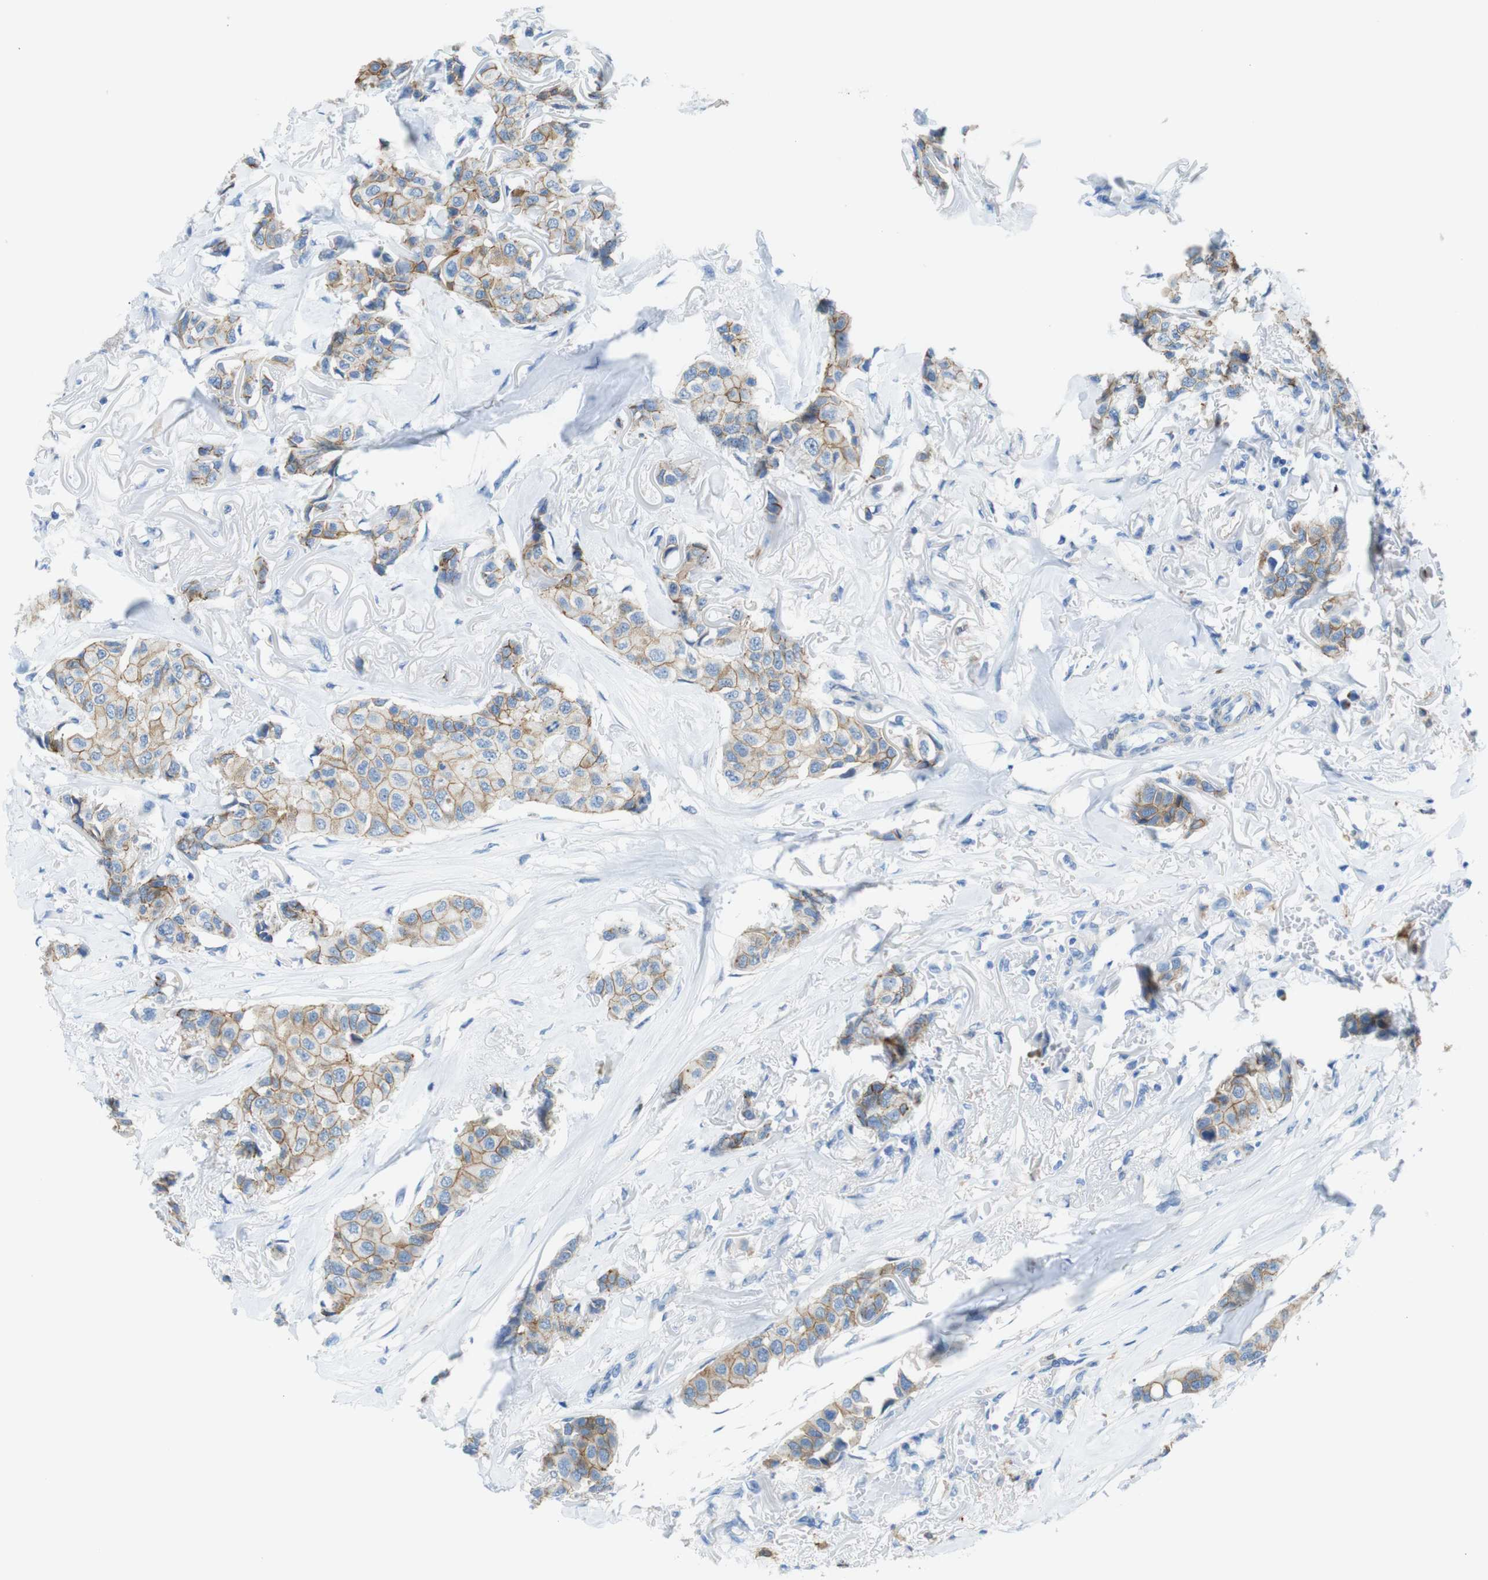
{"staining": {"intensity": "weak", "quantity": ">75%", "location": "cytoplasmic/membranous"}, "tissue": "breast cancer", "cell_type": "Tumor cells", "image_type": "cancer", "snomed": [{"axis": "morphology", "description": "Duct carcinoma"}, {"axis": "topography", "description": "Breast"}], "caption": "High-magnification brightfield microscopy of breast cancer stained with DAB (brown) and counterstained with hematoxylin (blue). tumor cells exhibit weak cytoplasmic/membranous staining is appreciated in approximately>75% of cells. Using DAB (brown) and hematoxylin (blue) stains, captured at high magnification using brightfield microscopy.", "gene": "CLMN", "patient": {"sex": "female", "age": 80}}